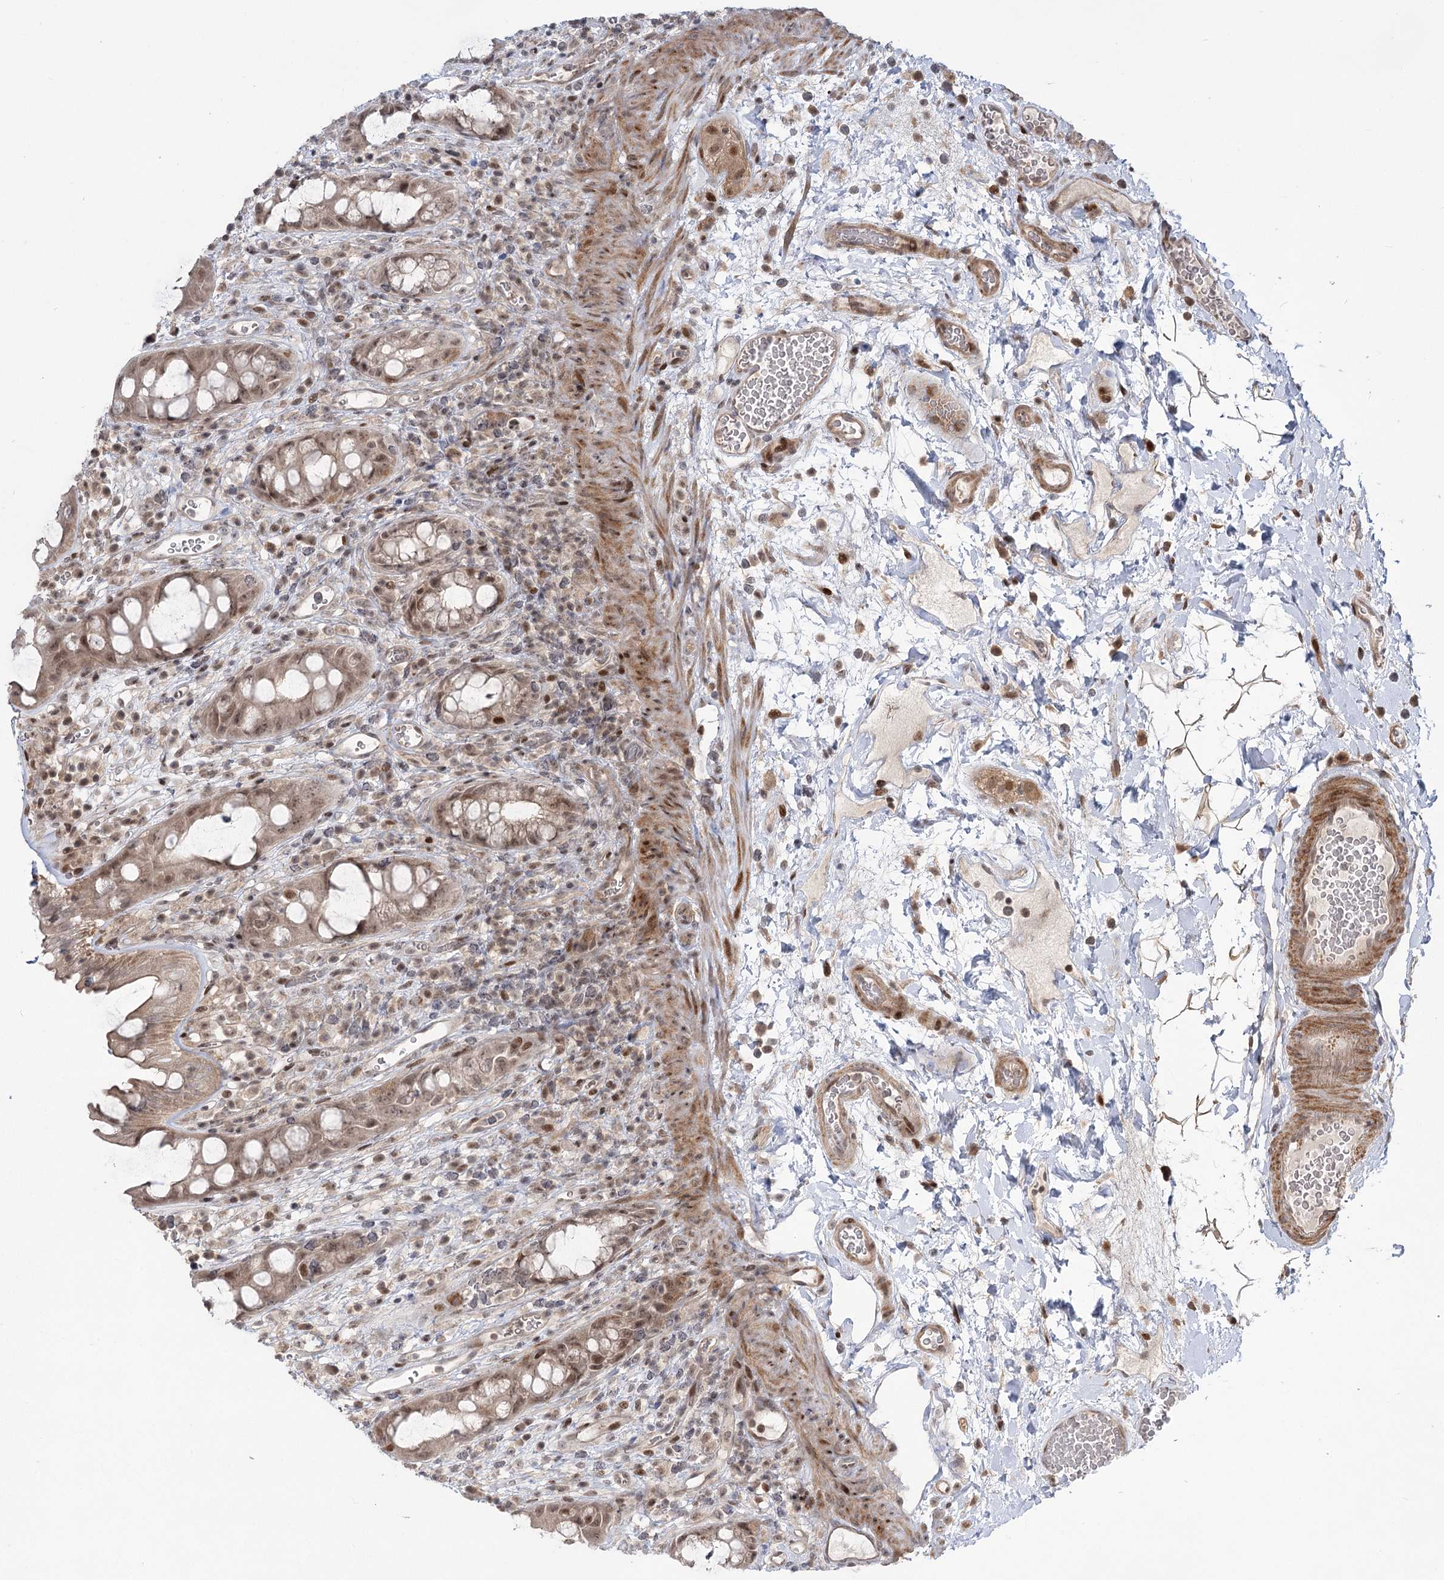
{"staining": {"intensity": "weak", "quantity": ">75%", "location": "cytoplasmic/membranous,nuclear"}, "tissue": "rectum", "cell_type": "Glandular cells", "image_type": "normal", "snomed": [{"axis": "morphology", "description": "Normal tissue, NOS"}, {"axis": "topography", "description": "Rectum"}], "caption": "DAB (3,3'-diaminobenzidine) immunohistochemical staining of unremarkable human rectum exhibits weak cytoplasmic/membranous,nuclear protein expression in about >75% of glandular cells.", "gene": "HELQ", "patient": {"sex": "female", "age": 57}}